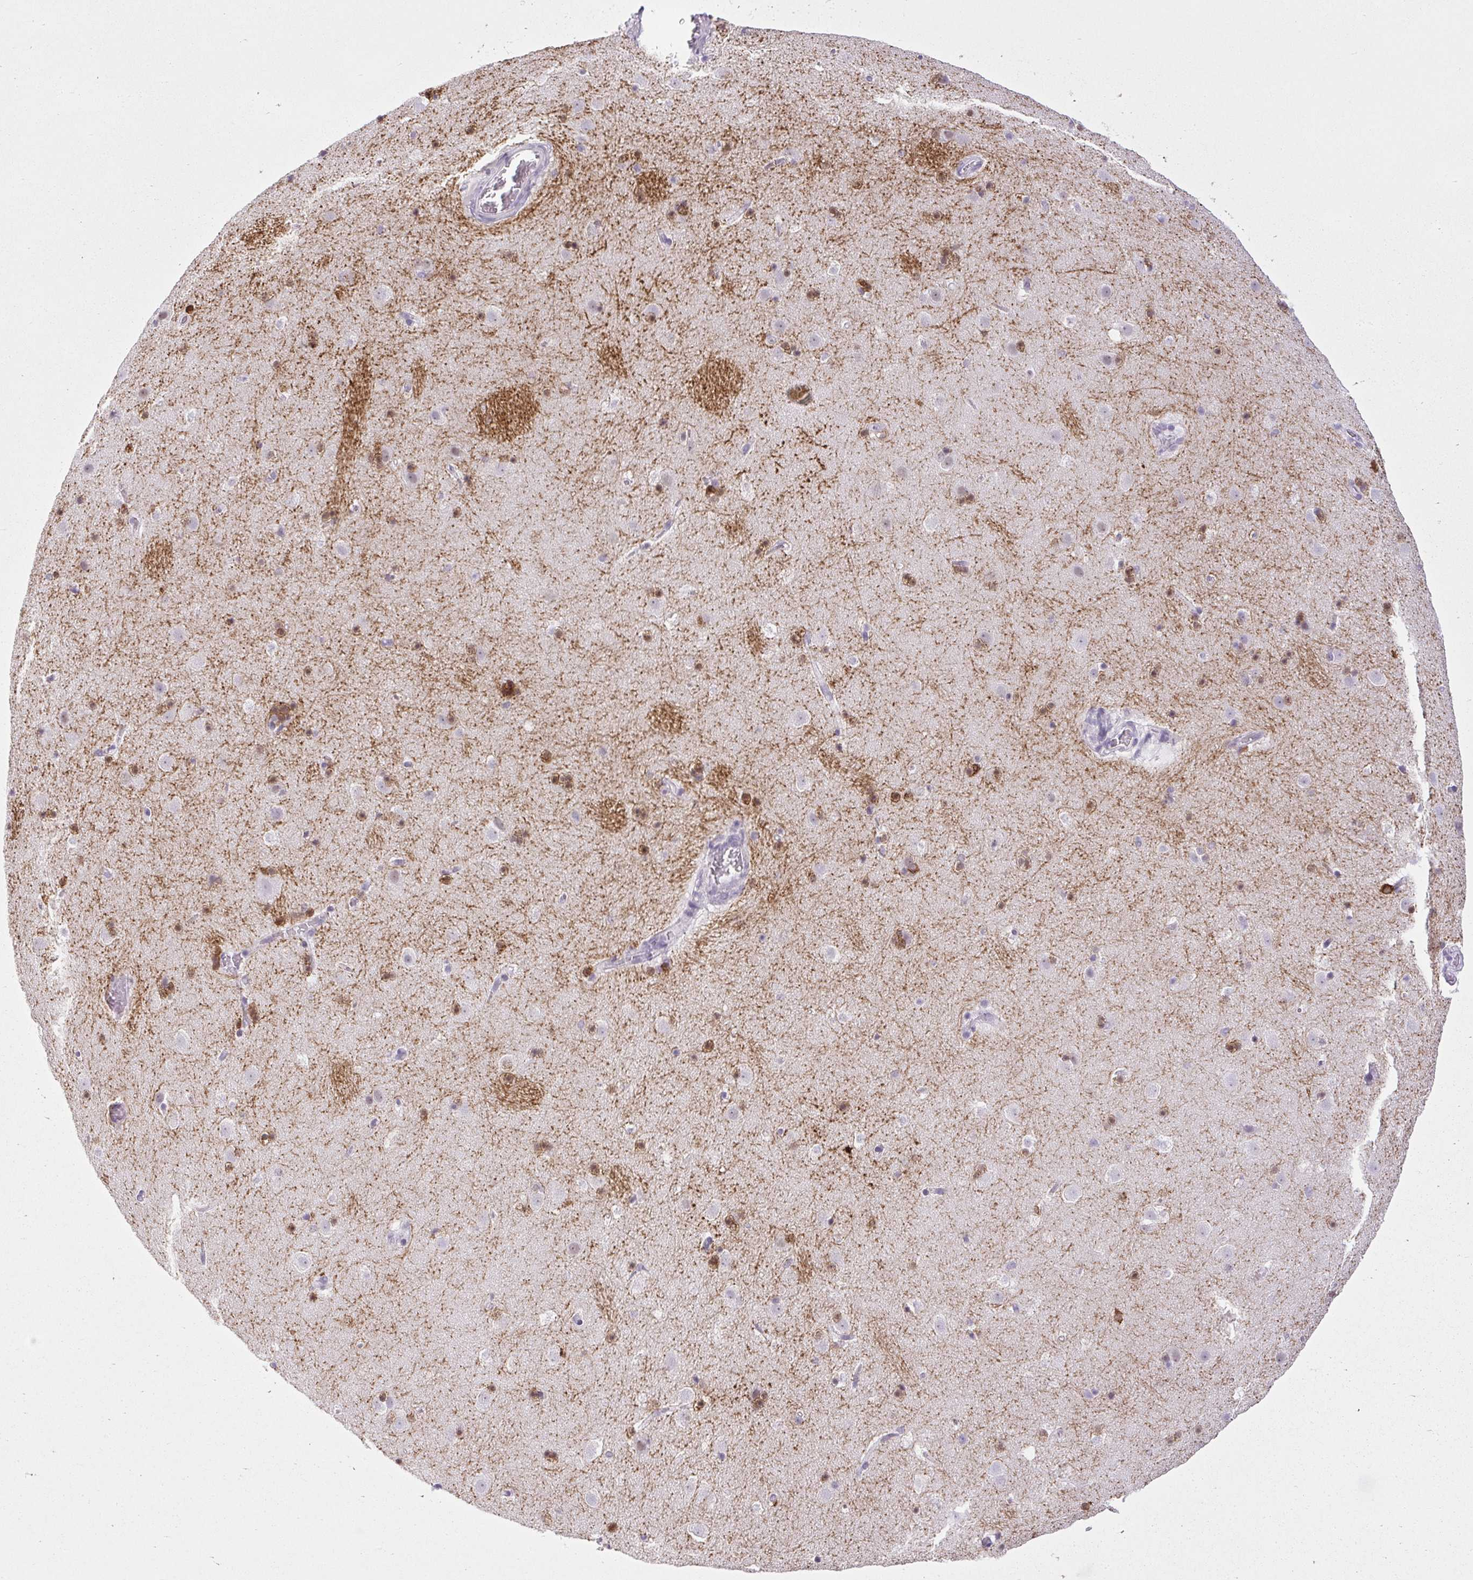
{"staining": {"intensity": "moderate", "quantity": "<25%", "location": "cytoplasmic/membranous"}, "tissue": "caudate", "cell_type": "Glial cells", "image_type": "normal", "snomed": [{"axis": "morphology", "description": "Normal tissue, NOS"}, {"axis": "topography", "description": "Lateral ventricle wall"}], "caption": "A brown stain shows moderate cytoplasmic/membranous positivity of a protein in glial cells of benign caudate.", "gene": "BCAS1", "patient": {"sex": "male", "age": 37}}